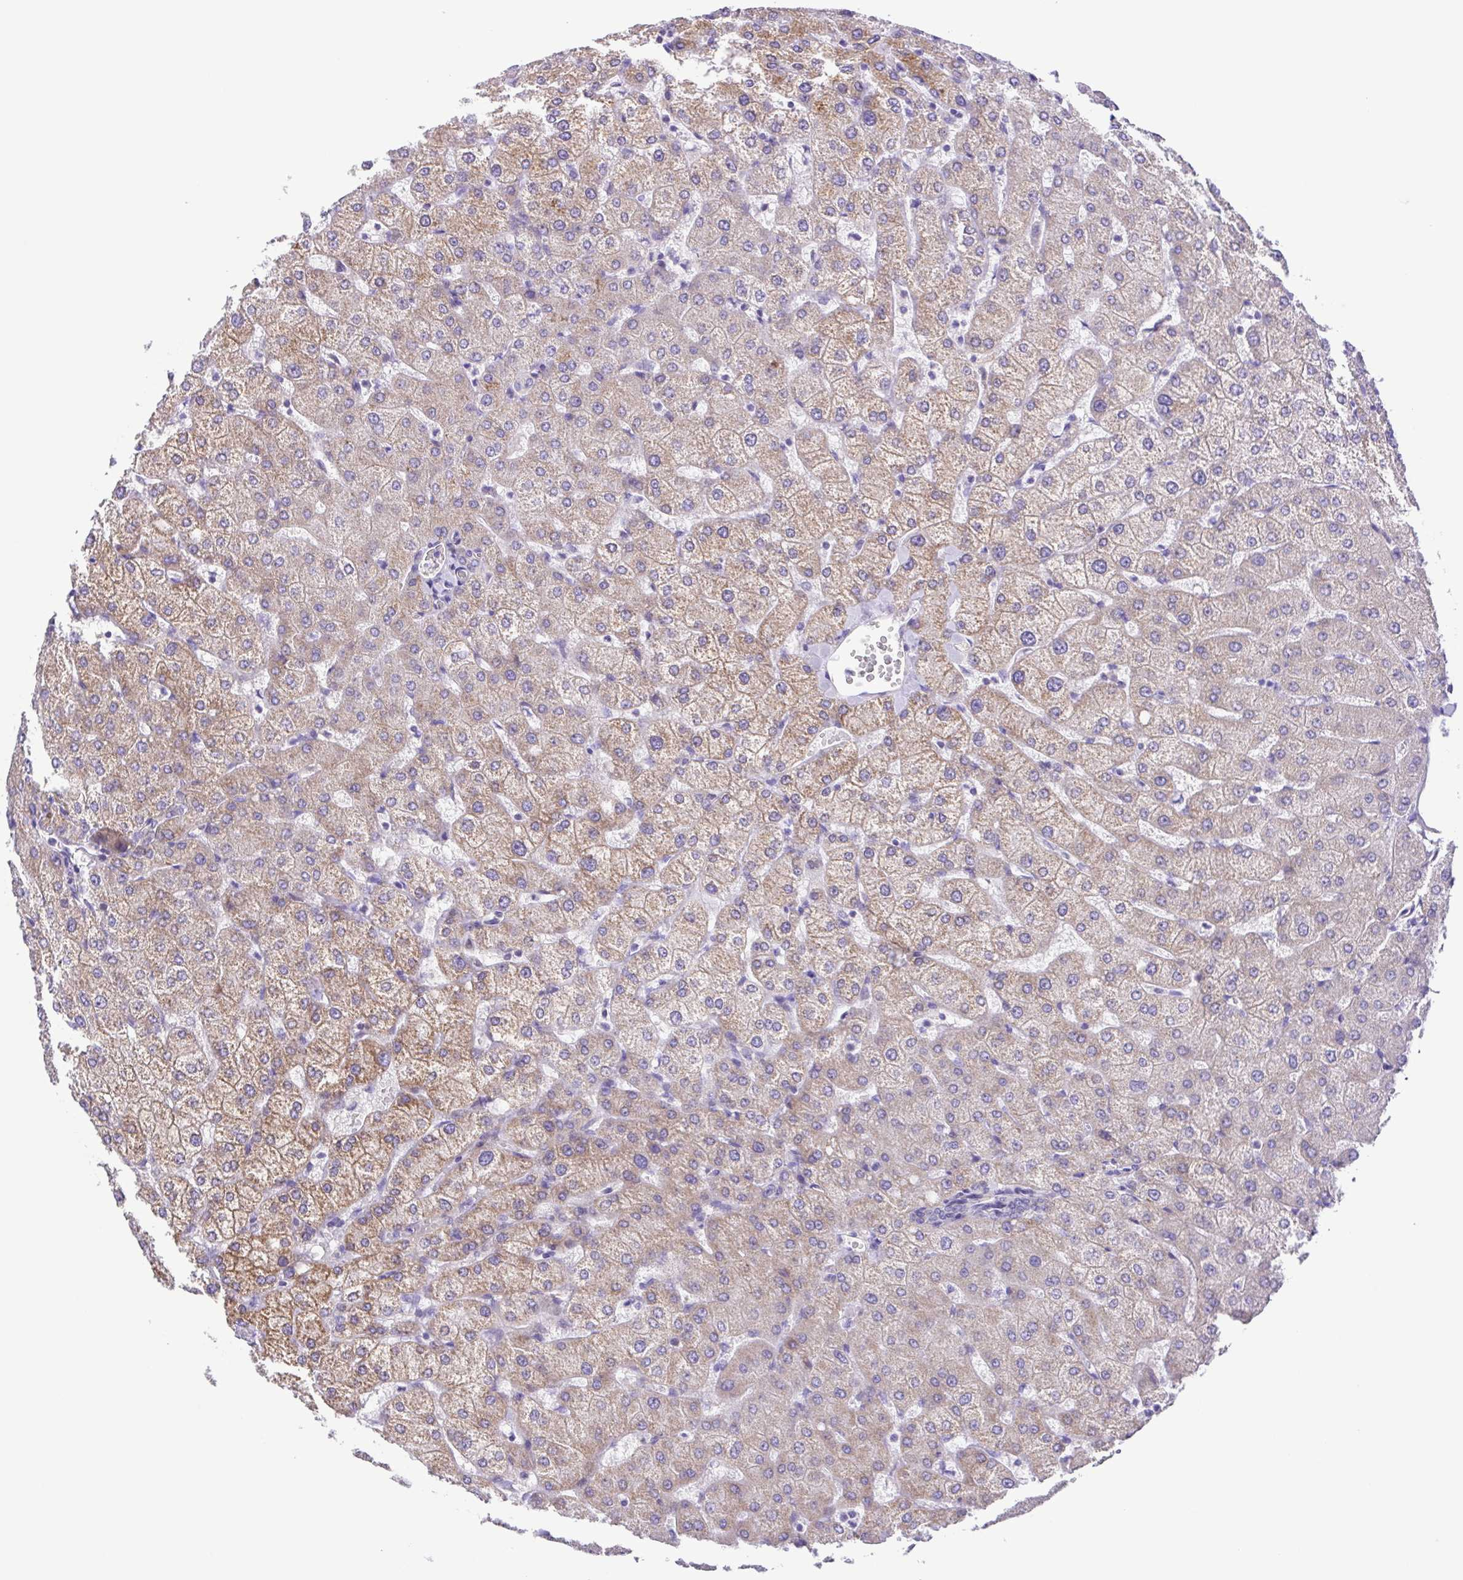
{"staining": {"intensity": "negative", "quantity": "none", "location": "none"}, "tissue": "liver", "cell_type": "Cholangiocytes", "image_type": "normal", "snomed": [{"axis": "morphology", "description": "Normal tissue, NOS"}, {"axis": "topography", "description": "Liver"}], "caption": "High power microscopy histopathology image of an immunohistochemistry (IHC) histopathology image of benign liver, revealing no significant expression in cholangiocytes. The staining is performed using DAB (3,3'-diaminobenzidine) brown chromogen with nuclei counter-stained in using hematoxylin.", "gene": "ISM2", "patient": {"sex": "female", "age": 54}}